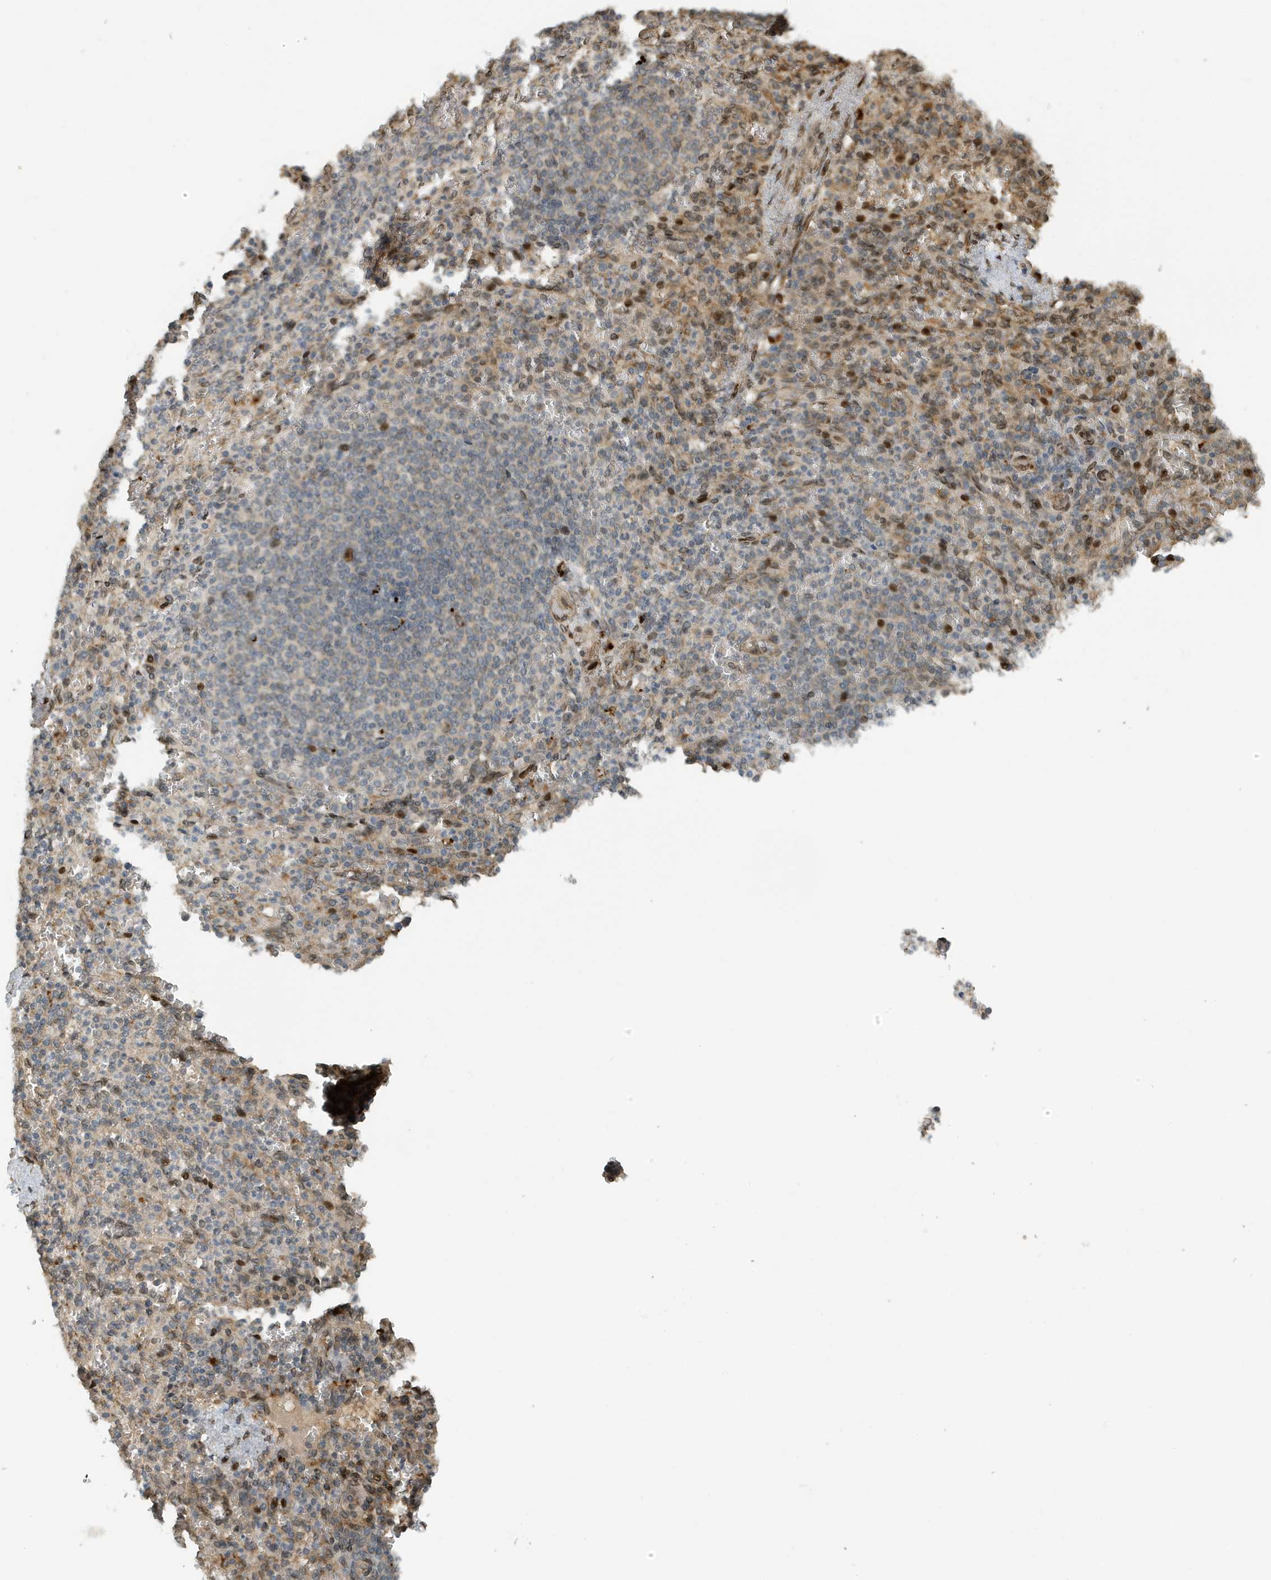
{"staining": {"intensity": "moderate", "quantity": "<25%", "location": "nuclear"}, "tissue": "spleen", "cell_type": "Cells in red pulp", "image_type": "normal", "snomed": [{"axis": "morphology", "description": "Normal tissue, NOS"}, {"axis": "topography", "description": "Spleen"}], "caption": "Immunohistochemistry of normal human spleen exhibits low levels of moderate nuclear expression in approximately <25% of cells in red pulp. (Stains: DAB (3,3'-diaminobenzidine) in brown, nuclei in blue, Microscopy: brightfield microscopy at high magnification).", "gene": "DUSP18", "patient": {"sex": "female", "age": 74}}